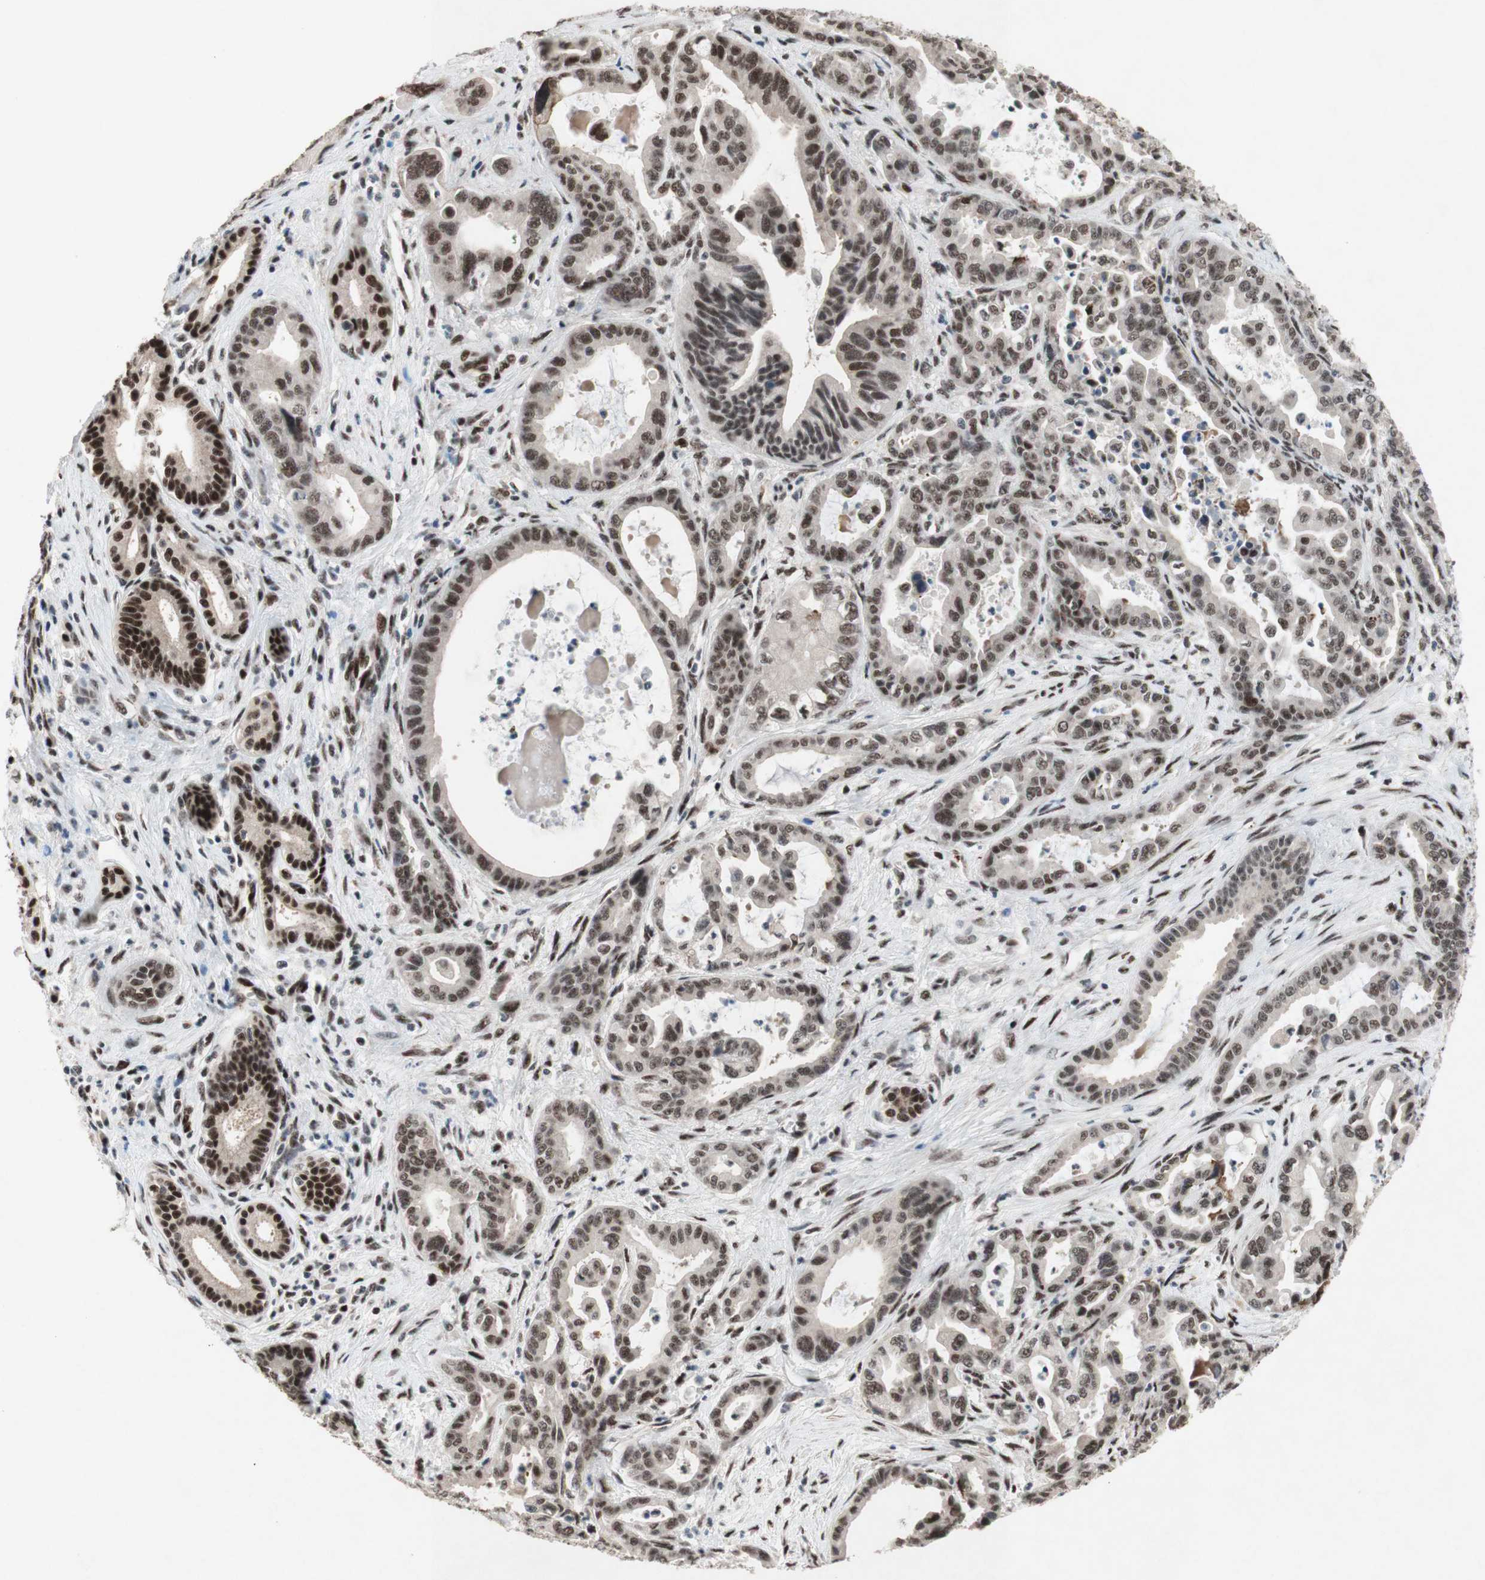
{"staining": {"intensity": "strong", "quantity": ">75%", "location": "nuclear"}, "tissue": "pancreatic cancer", "cell_type": "Tumor cells", "image_type": "cancer", "snomed": [{"axis": "morphology", "description": "Adenocarcinoma, NOS"}, {"axis": "topography", "description": "Pancreas"}], "caption": "A high-resolution photomicrograph shows immunohistochemistry staining of pancreatic adenocarcinoma, which exhibits strong nuclear expression in about >75% of tumor cells.", "gene": "TLE1", "patient": {"sex": "male", "age": 70}}